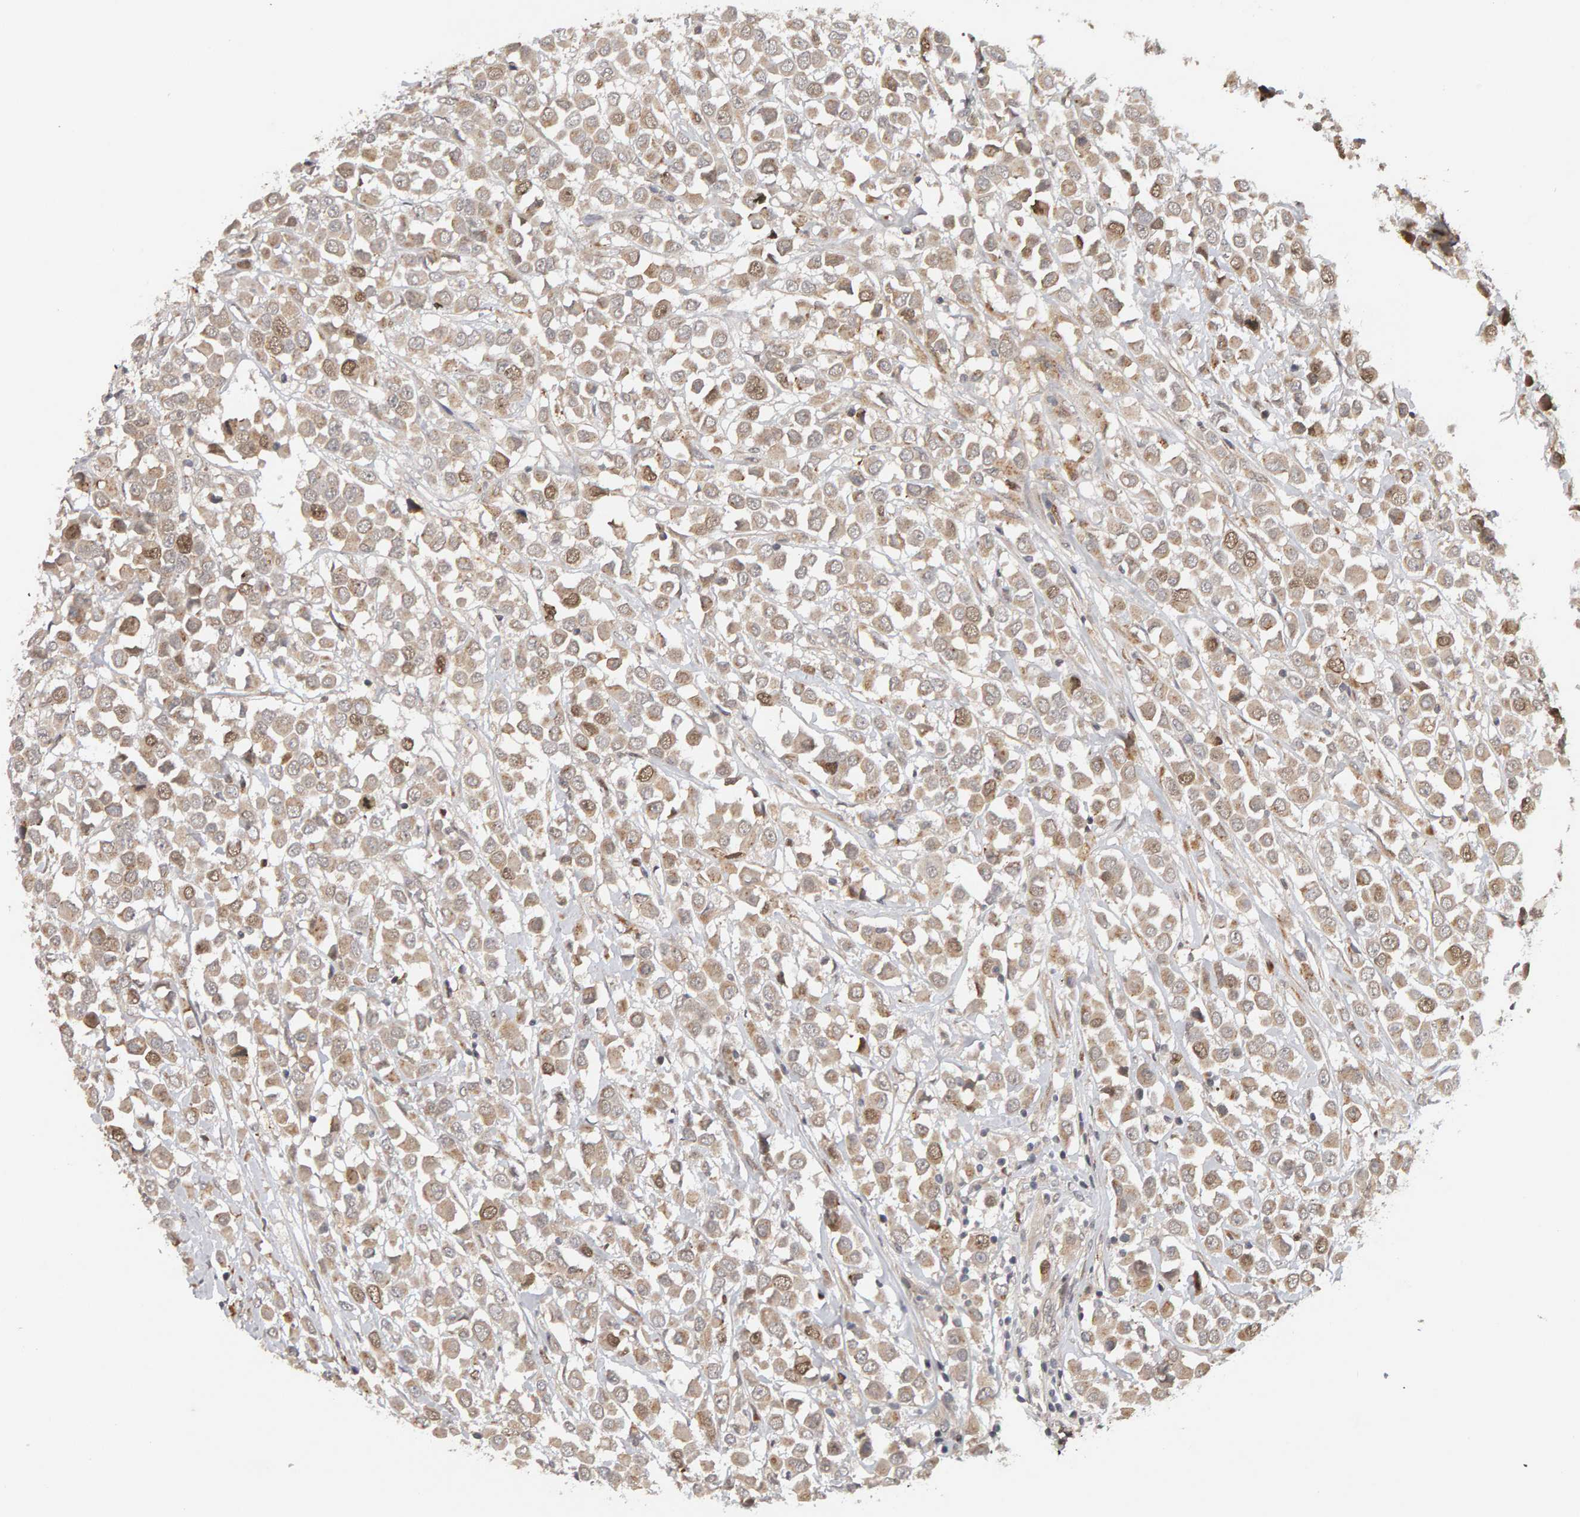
{"staining": {"intensity": "moderate", "quantity": "25%-75%", "location": "cytoplasmic/membranous,nuclear"}, "tissue": "breast cancer", "cell_type": "Tumor cells", "image_type": "cancer", "snomed": [{"axis": "morphology", "description": "Duct carcinoma"}, {"axis": "topography", "description": "Breast"}], "caption": "DAB immunohistochemical staining of breast cancer shows moderate cytoplasmic/membranous and nuclear protein expression in approximately 25%-75% of tumor cells.", "gene": "CDCA5", "patient": {"sex": "female", "age": 61}}